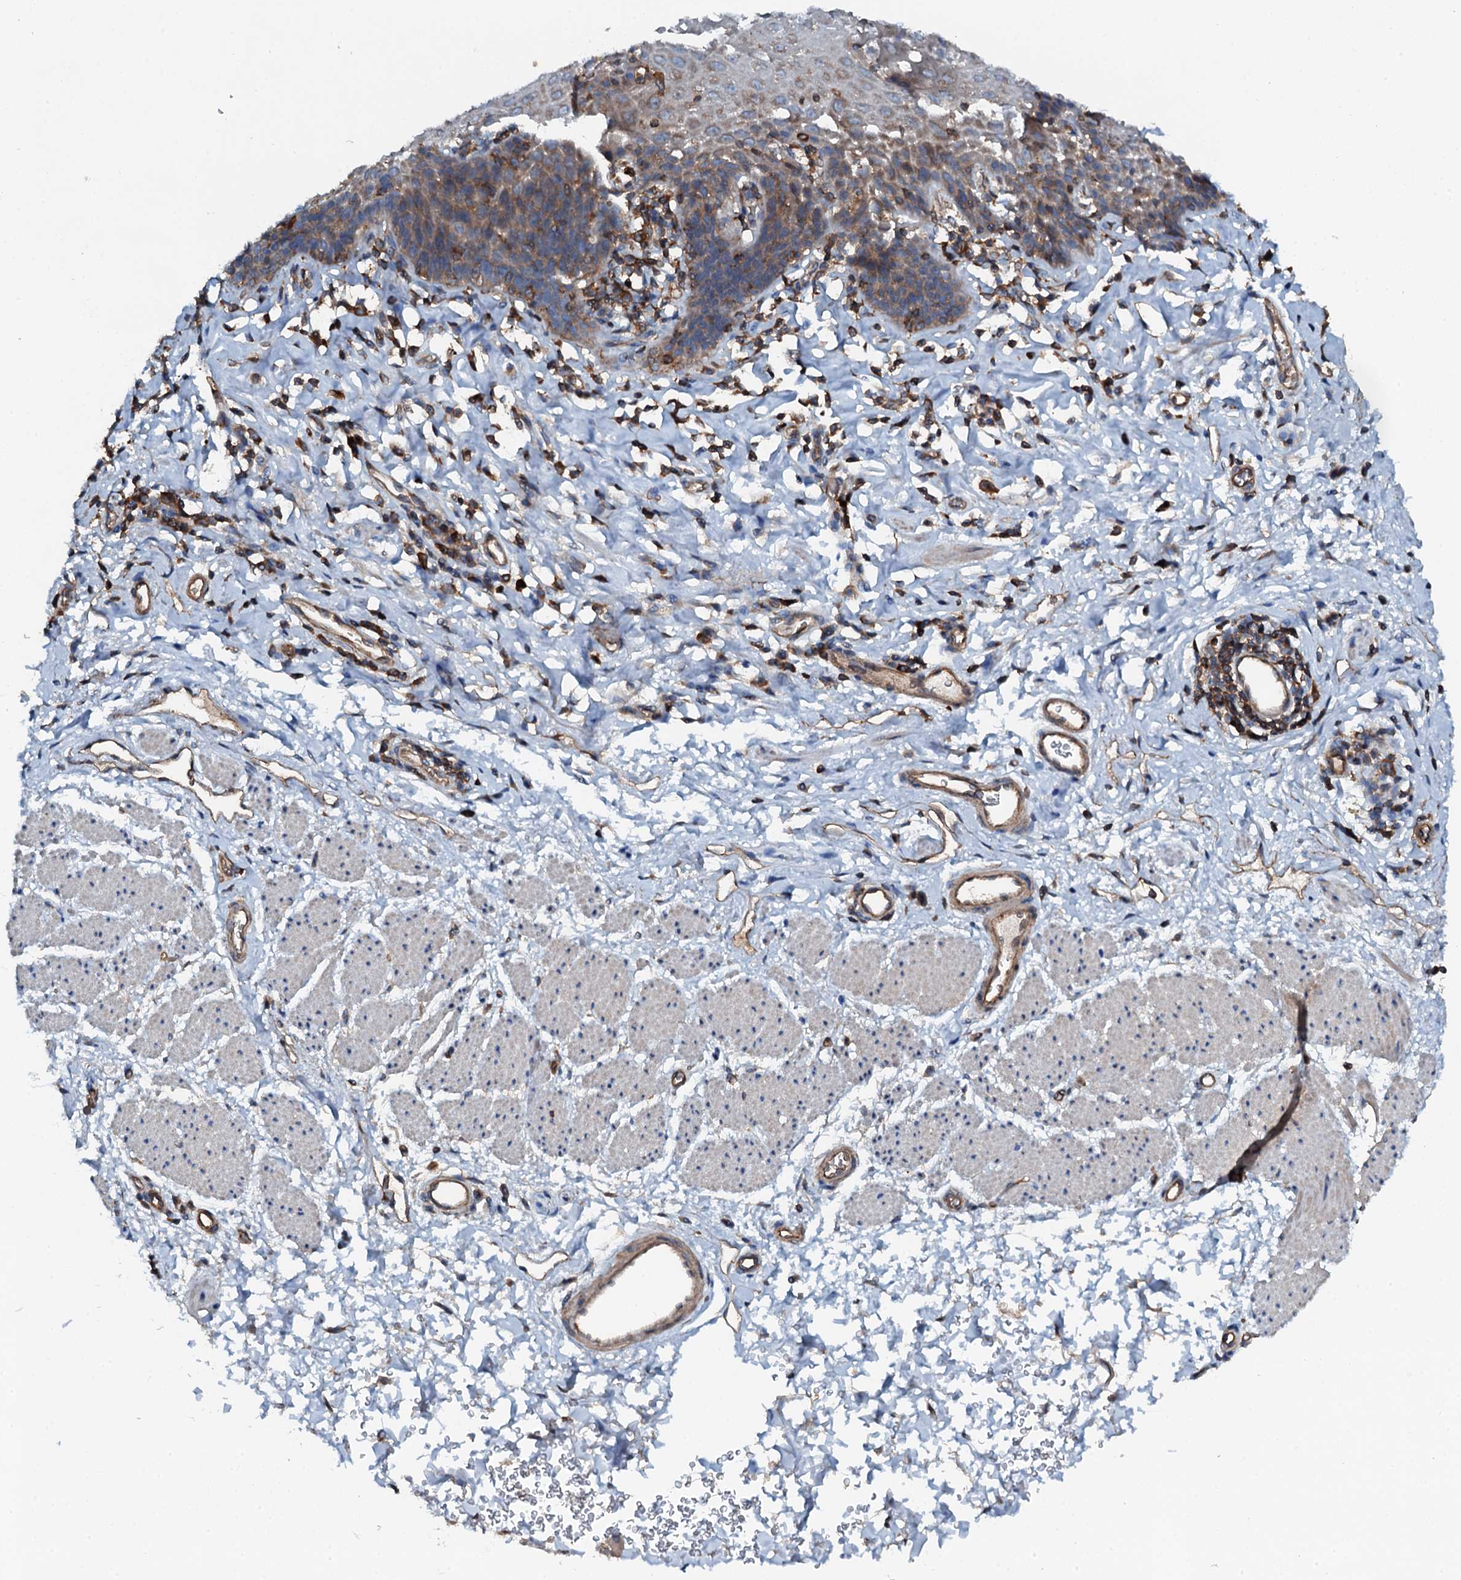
{"staining": {"intensity": "moderate", "quantity": "25%-75%", "location": "cytoplasmic/membranous"}, "tissue": "esophagus", "cell_type": "Squamous epithelial cells", "image_type": "normal", "snomed": [{"axis": "morphology", "description": "Normal tissue, NOS"}, {"axis": "topography", "description": "Esophagus"}], "caption": "The image exhibits a brown stain indicating the presence of a protein in the cytoplasmic/membranous of squamous epithelial cells in esophagus.", "gene": "GRK2", "patient": {"sex": "female", "age": 61}}